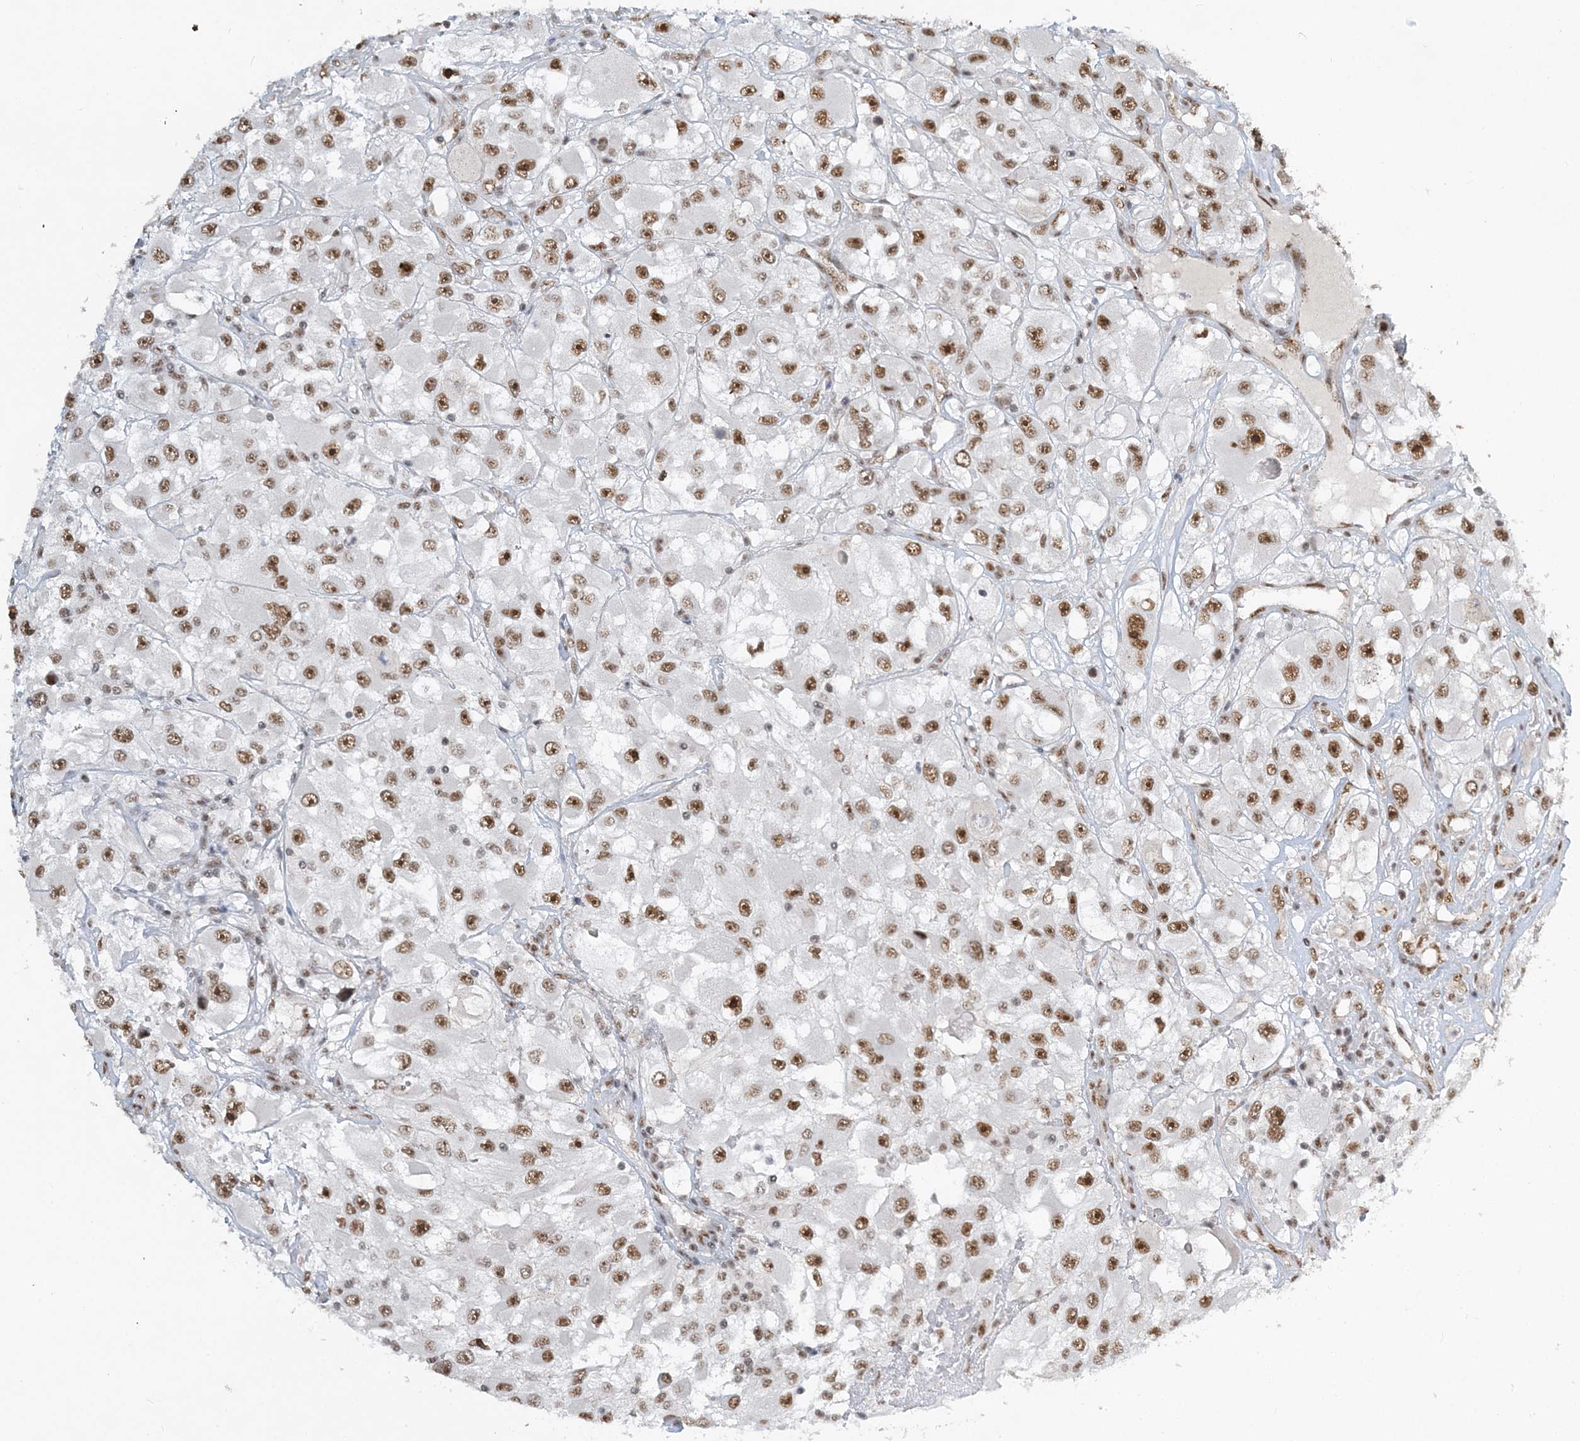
{"staining": {"intensity": "moderate", "quantity": ">75%", "location": "nuclear"}, "tissue": "renal cancer", "cell_type": "Tumor cells", "image_type": "cancer", "snomed": [{"axis": "morphology", "description": "Adenocarcinoma, NOS"}, {"axis": "topography", "description": "Kidney"}], "caption": "Immunohistochemical staining of adenocarcinoma (renal) exhibits moderate nuclear protein staining in approximately >75% of tumor cells.", "gene": "PLRG1", "patient": {"sex": "female", "age": 52}}